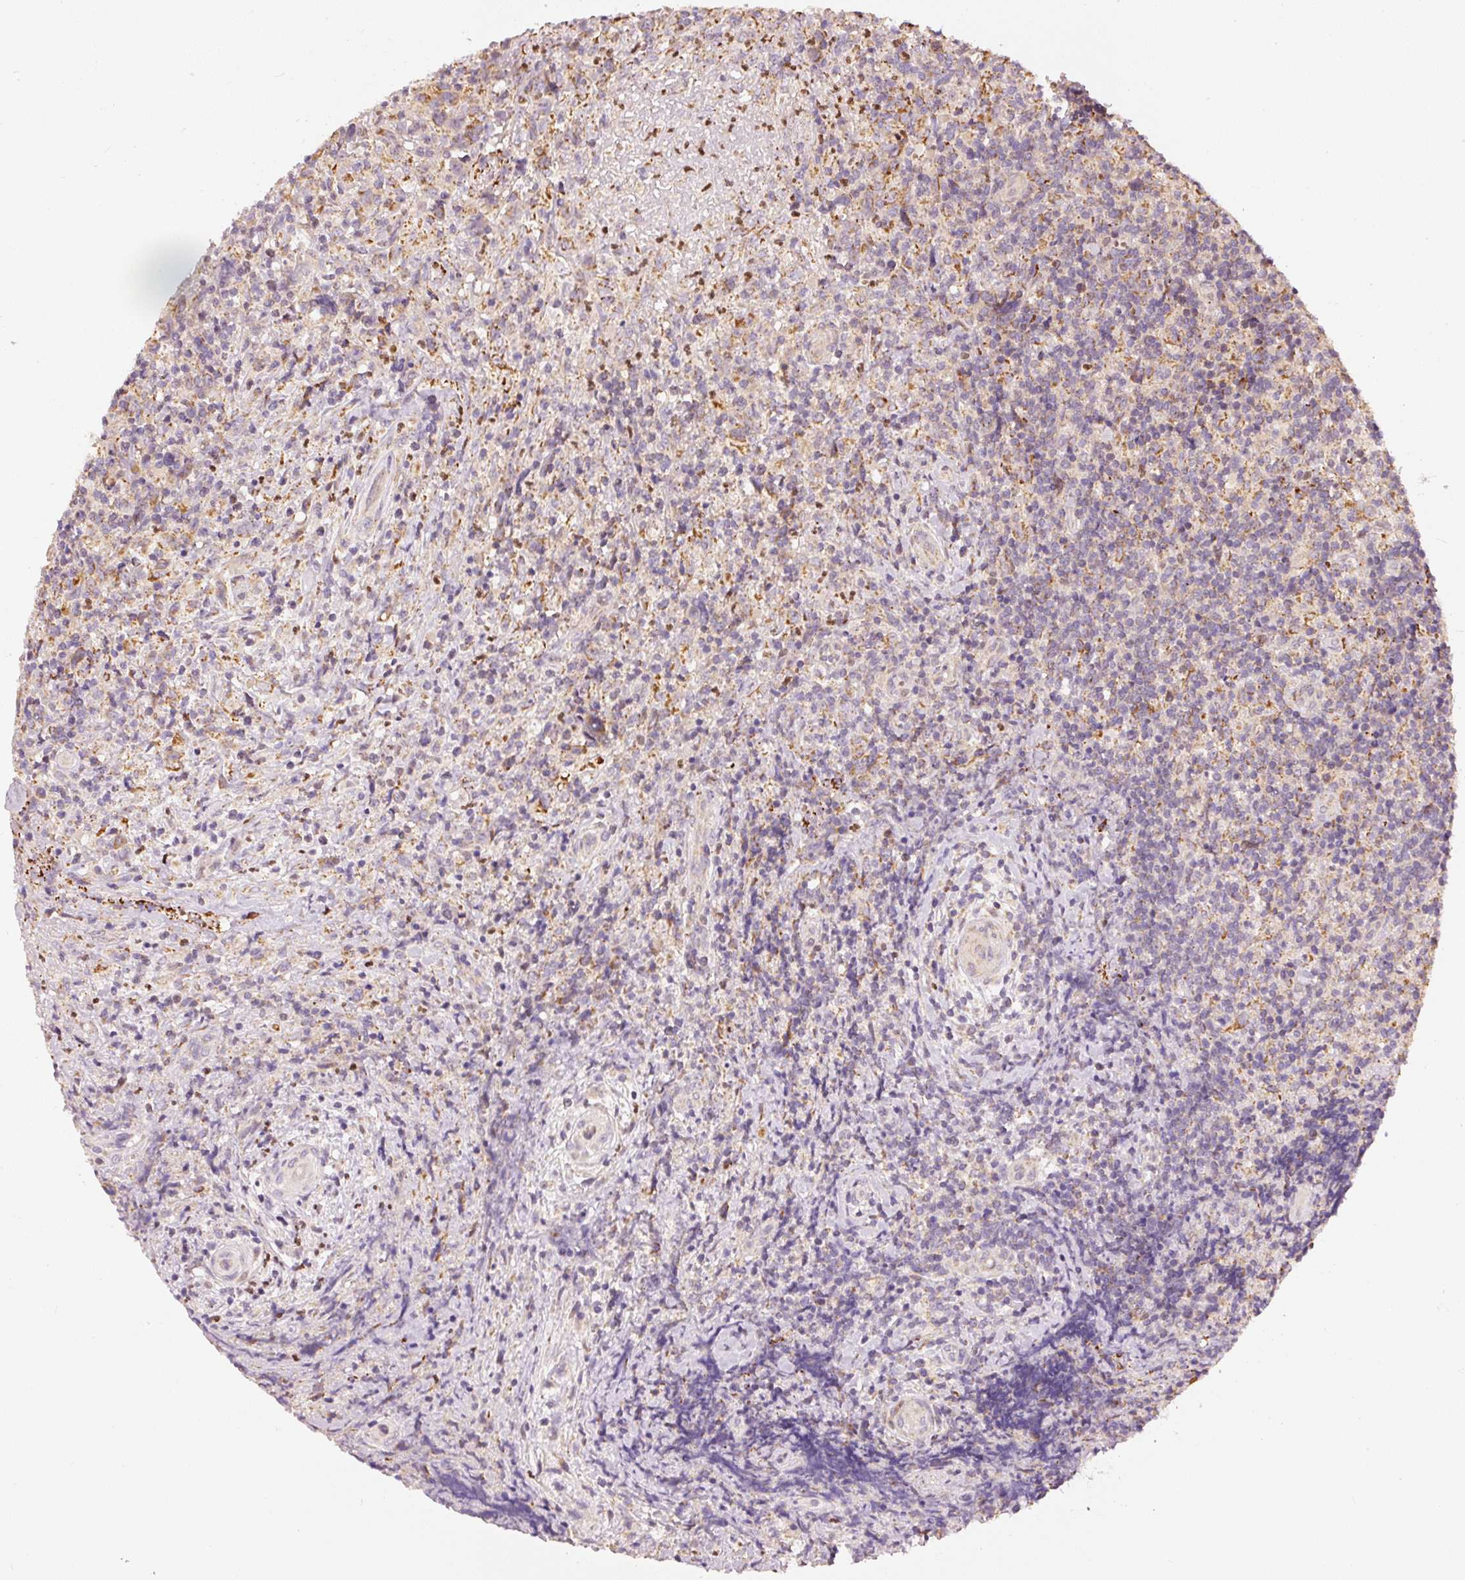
{"staining": {"intensity": "weak", "quantity": "25%-75%", "location": "cytoplasmic/membranous"}, "tissue": "lymphoma", "cell_type": "Tumor cells", "image_type": "cancer", "snomed": [{"axis": "morphology", "description": "Hodgkin's disease, NOS"}, {"axis": "topography", "description": "Lymph node"}], "caption": "IHC of human Hodgkin's disease demonstrates low levels of weak cytoplasmic/membranous staining in about 25%-75% of tumor cells.", "gene": "MTHFD1L", "patient": {"sex": "female", "age": 18}}